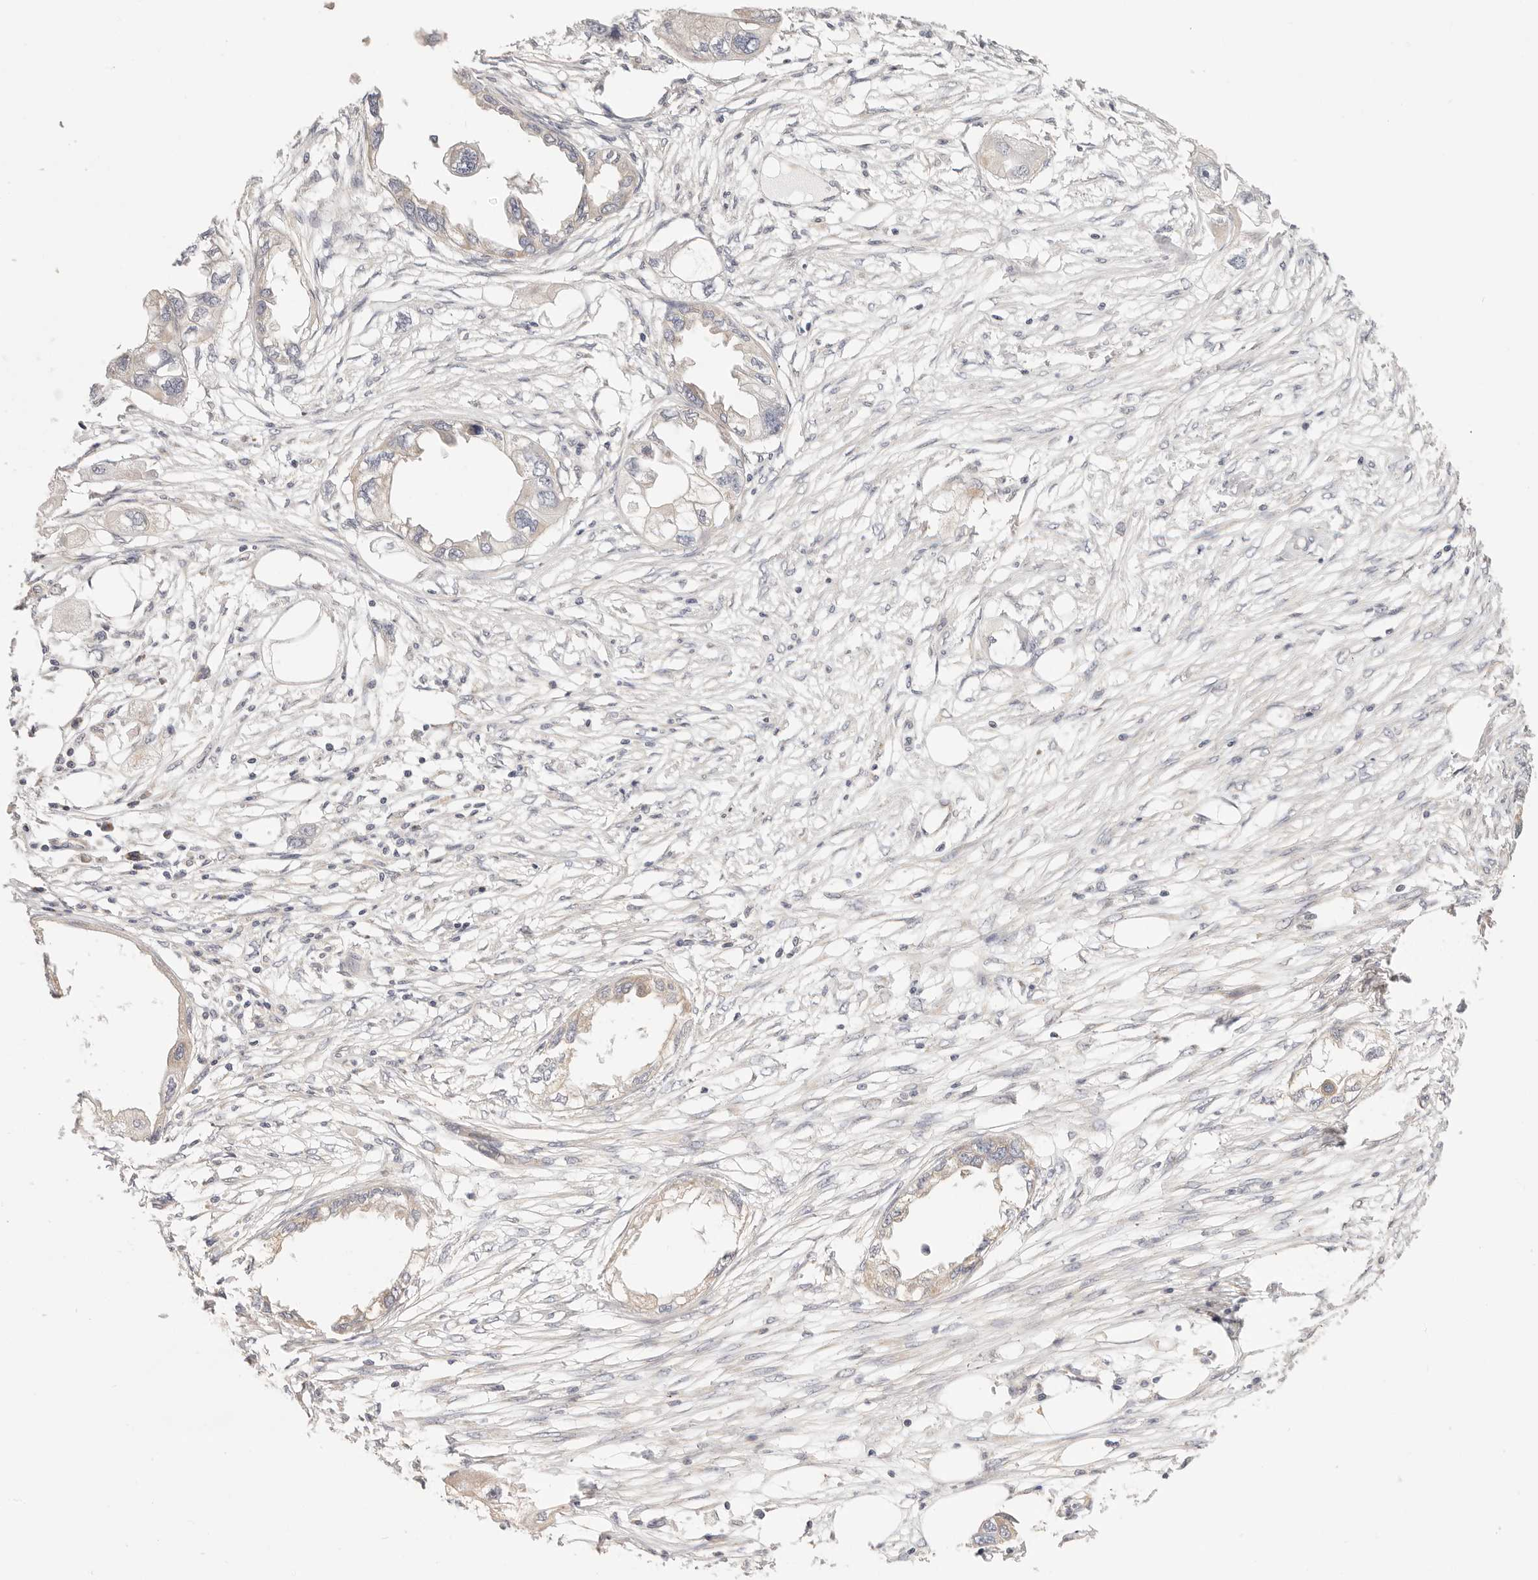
{"staining": {"intensity": "negative", "quantity": "none", "location": "none"}, "tissue": "endometrial cancer", "cell_type": "Tumor cells", "image_type": "cancer", "snomed": [{"axis": "morphology", "description": "Adenocarcinoma, NOS"}, {"axis": "morphology", "description": "Adenocarcinoma, metastatic, NOS"}, {"axis": "topography", "description": "Adipose tissue"}, {"axis": "topography", "description": "Endometrium"}], "caption": "This histopathology image is of endometrial cancer (metastatic adenocarcinoma) stained with immunohistochemistry (IHC) to label a protein in brown with the nuclei are counter-stained blue. There is no staining in tumor cells.", "gene": "KCMF1", "patient": {"sex": "female", "age": 67}}